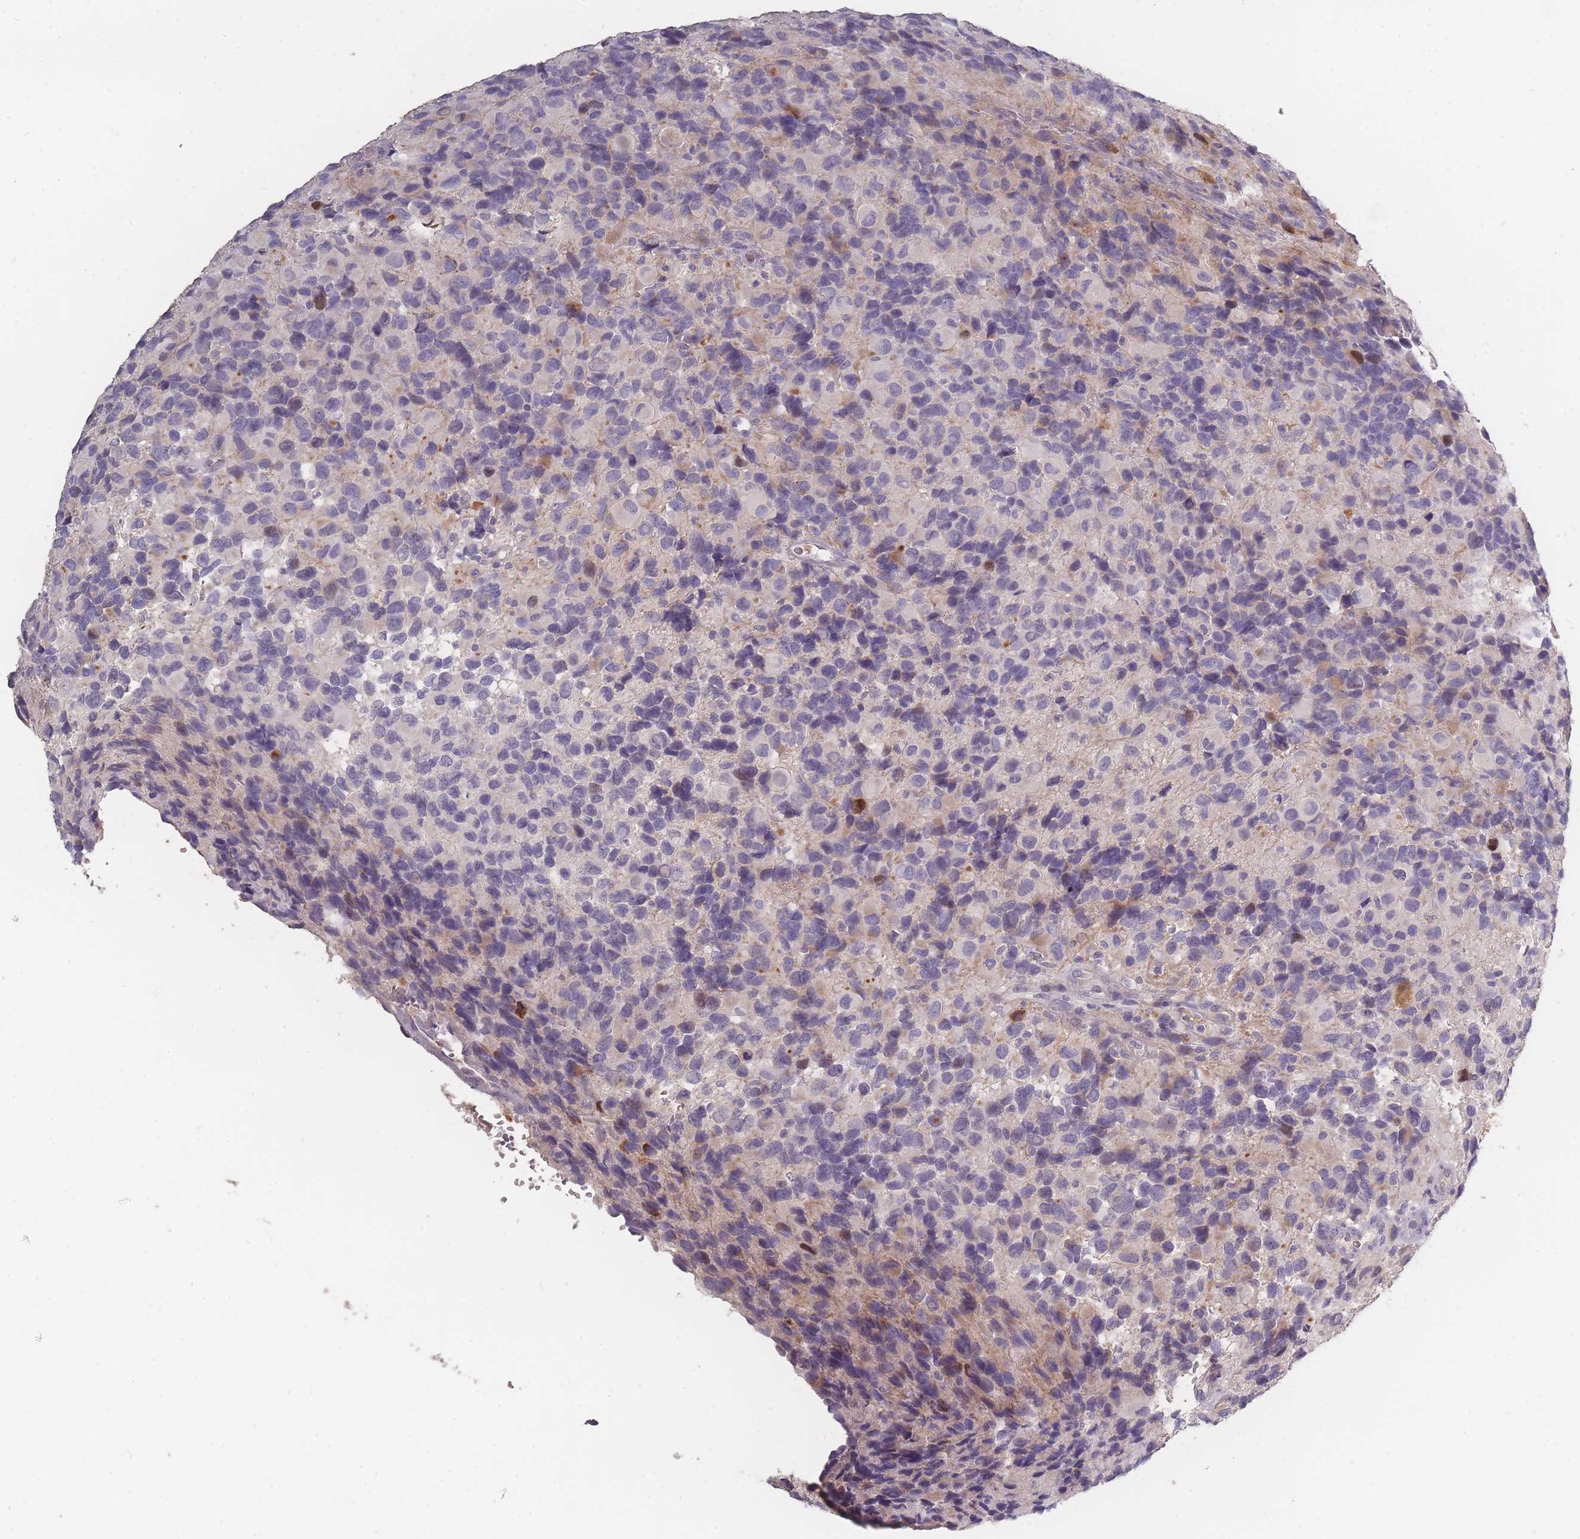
{"staining": {"intensity": "negative", "quantity": "none", "location": "none"}, "tissue": "glioma", "cell_type": "Tumor cells", "image_type": "cancer", "snomed": [{"axis": "morphology", "description": "Glioma, malignant, High grade"}, {"axis": "topography", "description": "Brain"}], "caption": "Tumor cells show no significant protein staining in malignant glioma (high-grade).", "gene": "BST1", "patient": {"sex": "male", "age": 77}}